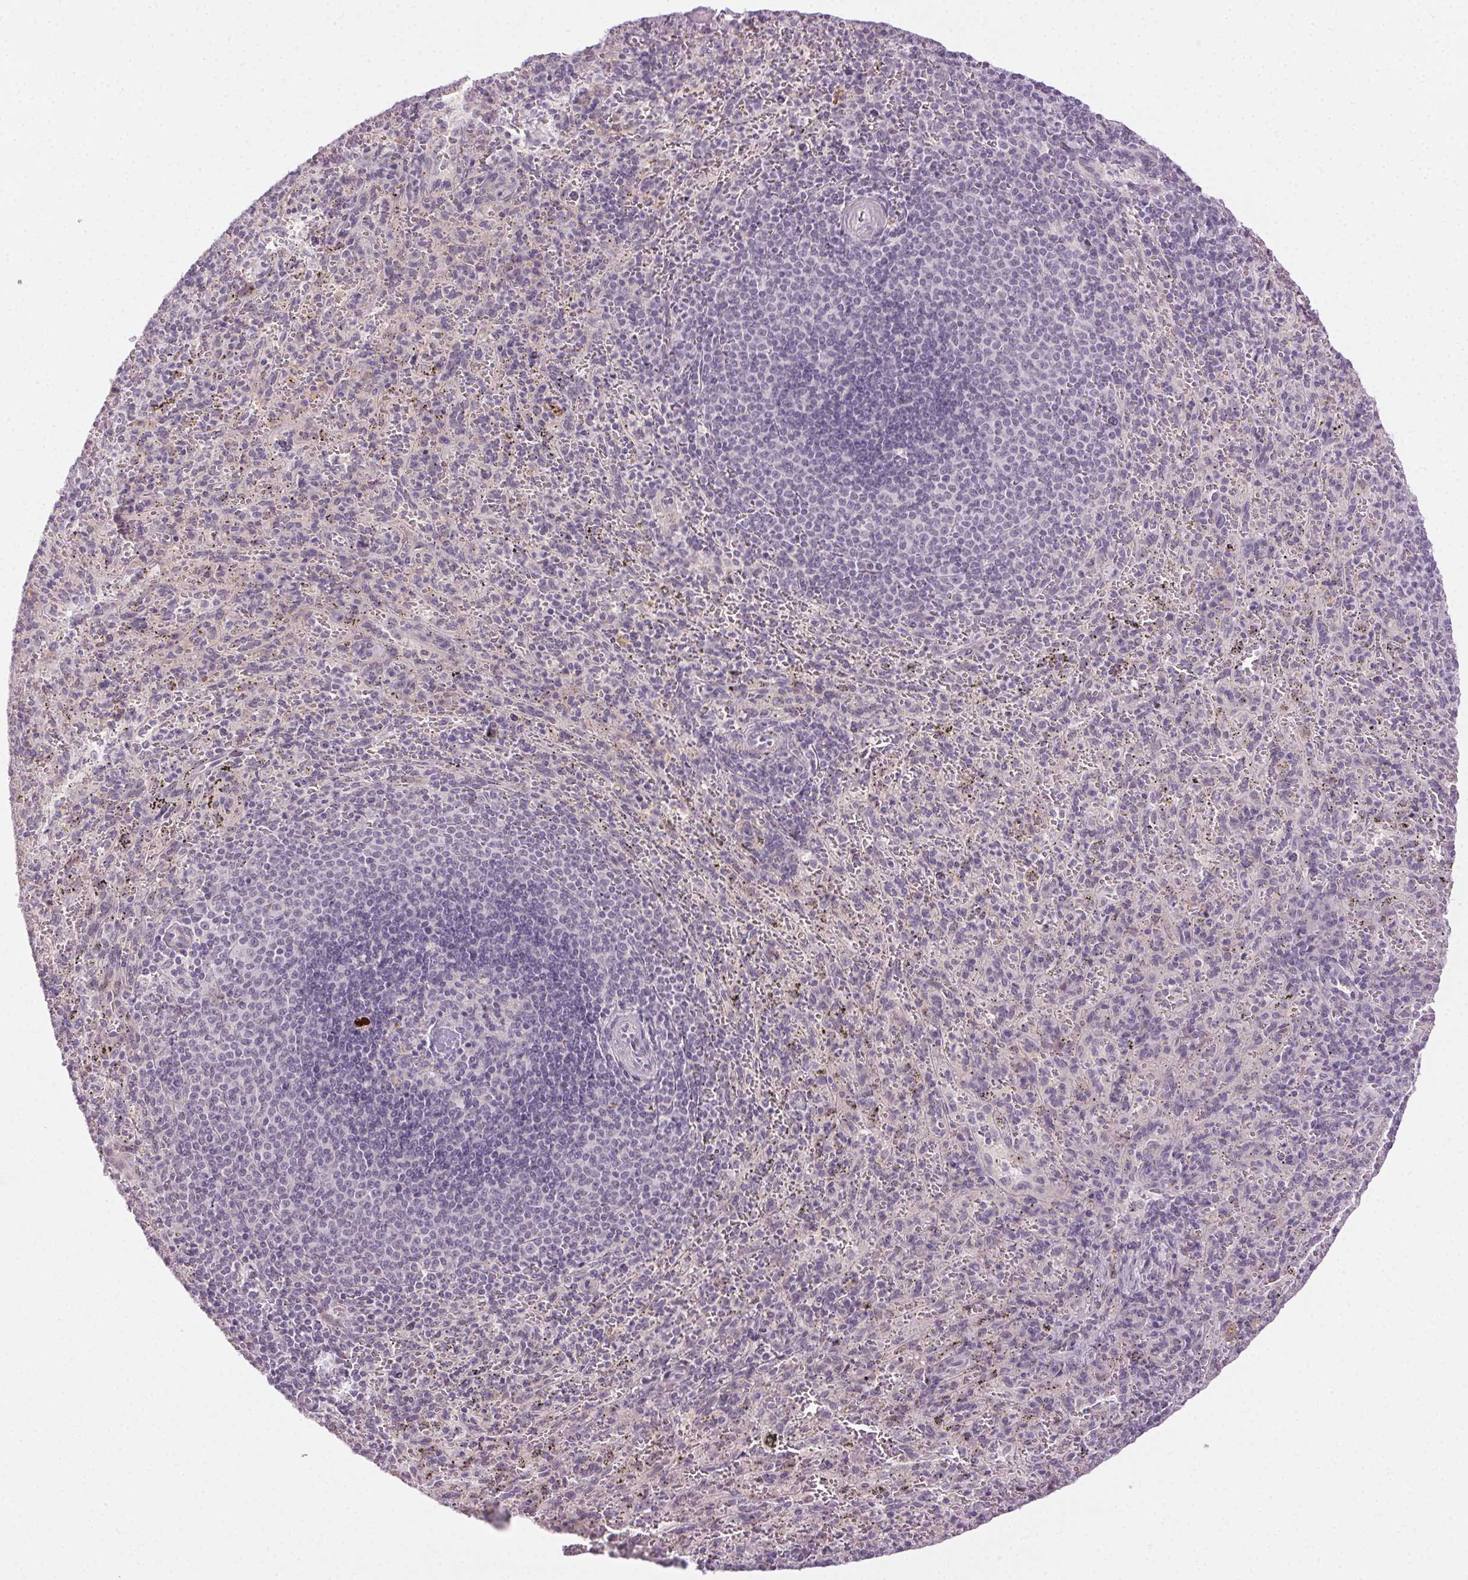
{"staining": {"intensity": "negative", "quantity": "none", "location": "none"}, "tissue": "spleen", "cell_type": "Cells in red pulp", "image_type": "normal", "snomed": [{"axis": "morphology", "description": "Normal tissue, NOS"}, {"axis": "topography", "description": "Spleen"}], "caption": "IHC histopathology image of benign spleen: human spleen stained with DAB (3,3'-diaminobenzidine) displays no significant protein expression in cells in red pulp.", "gene": "FAM168A", "patient": {"sex": "male", "age": 57}}